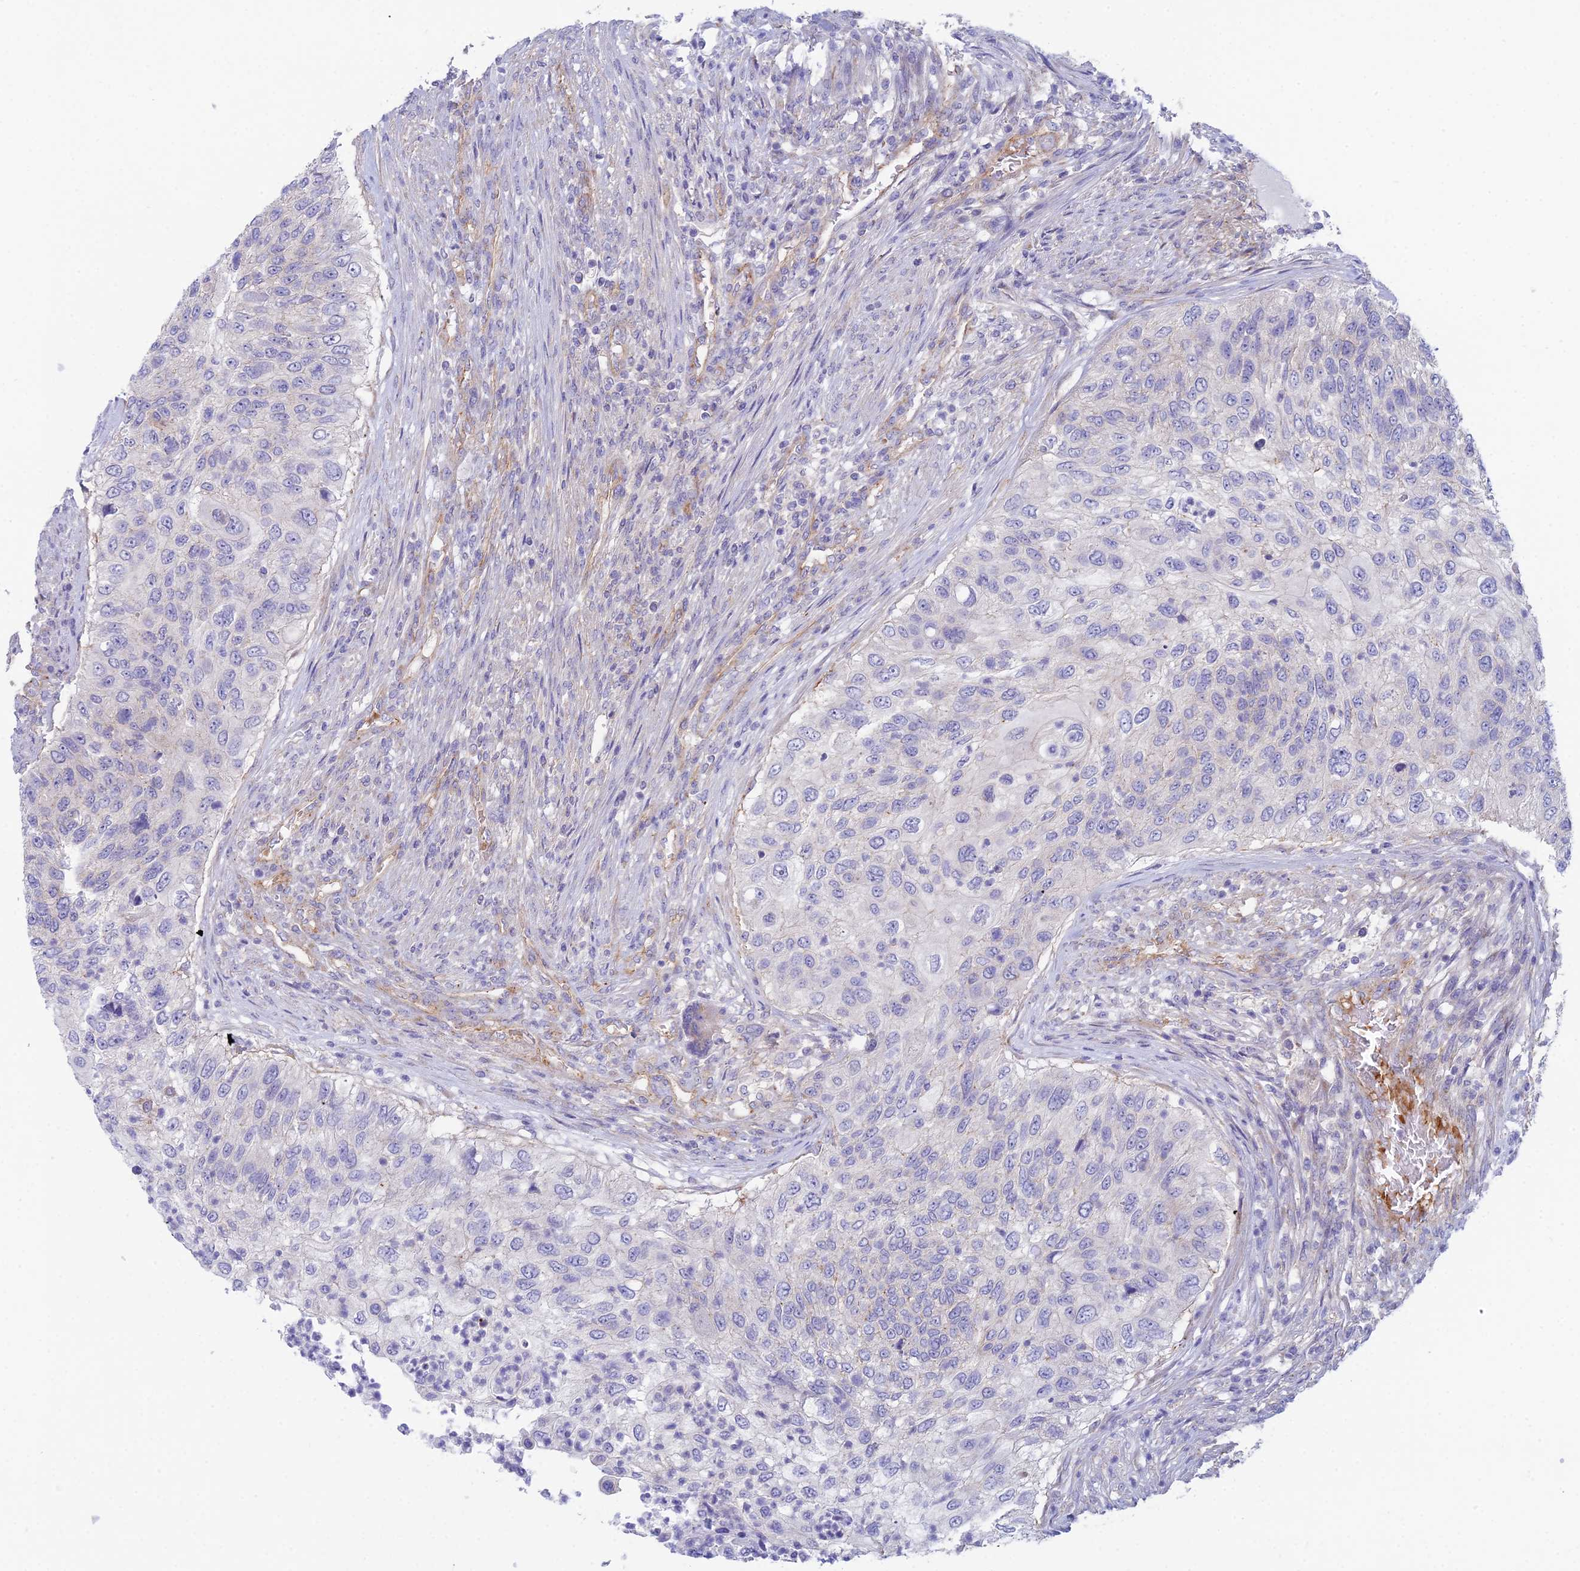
{"staining": {"intensity": "negative", "quantity": "none", "location": "none"}, "tissue": "urothelial cancer", "cell_type": "Tumor cells", "image_type": "cancer", "snomed": [{"axis": "morphology", "description": "Urothelial carcinoma, High grade"}, {"axis": "topography", "description": "Urinary bladder"}], "caption": "IHC of human urothelial cancer reveals no expression in tumor cells.", "gene": "ZNF564", "patient": {"sex": "female", "age": 60}}